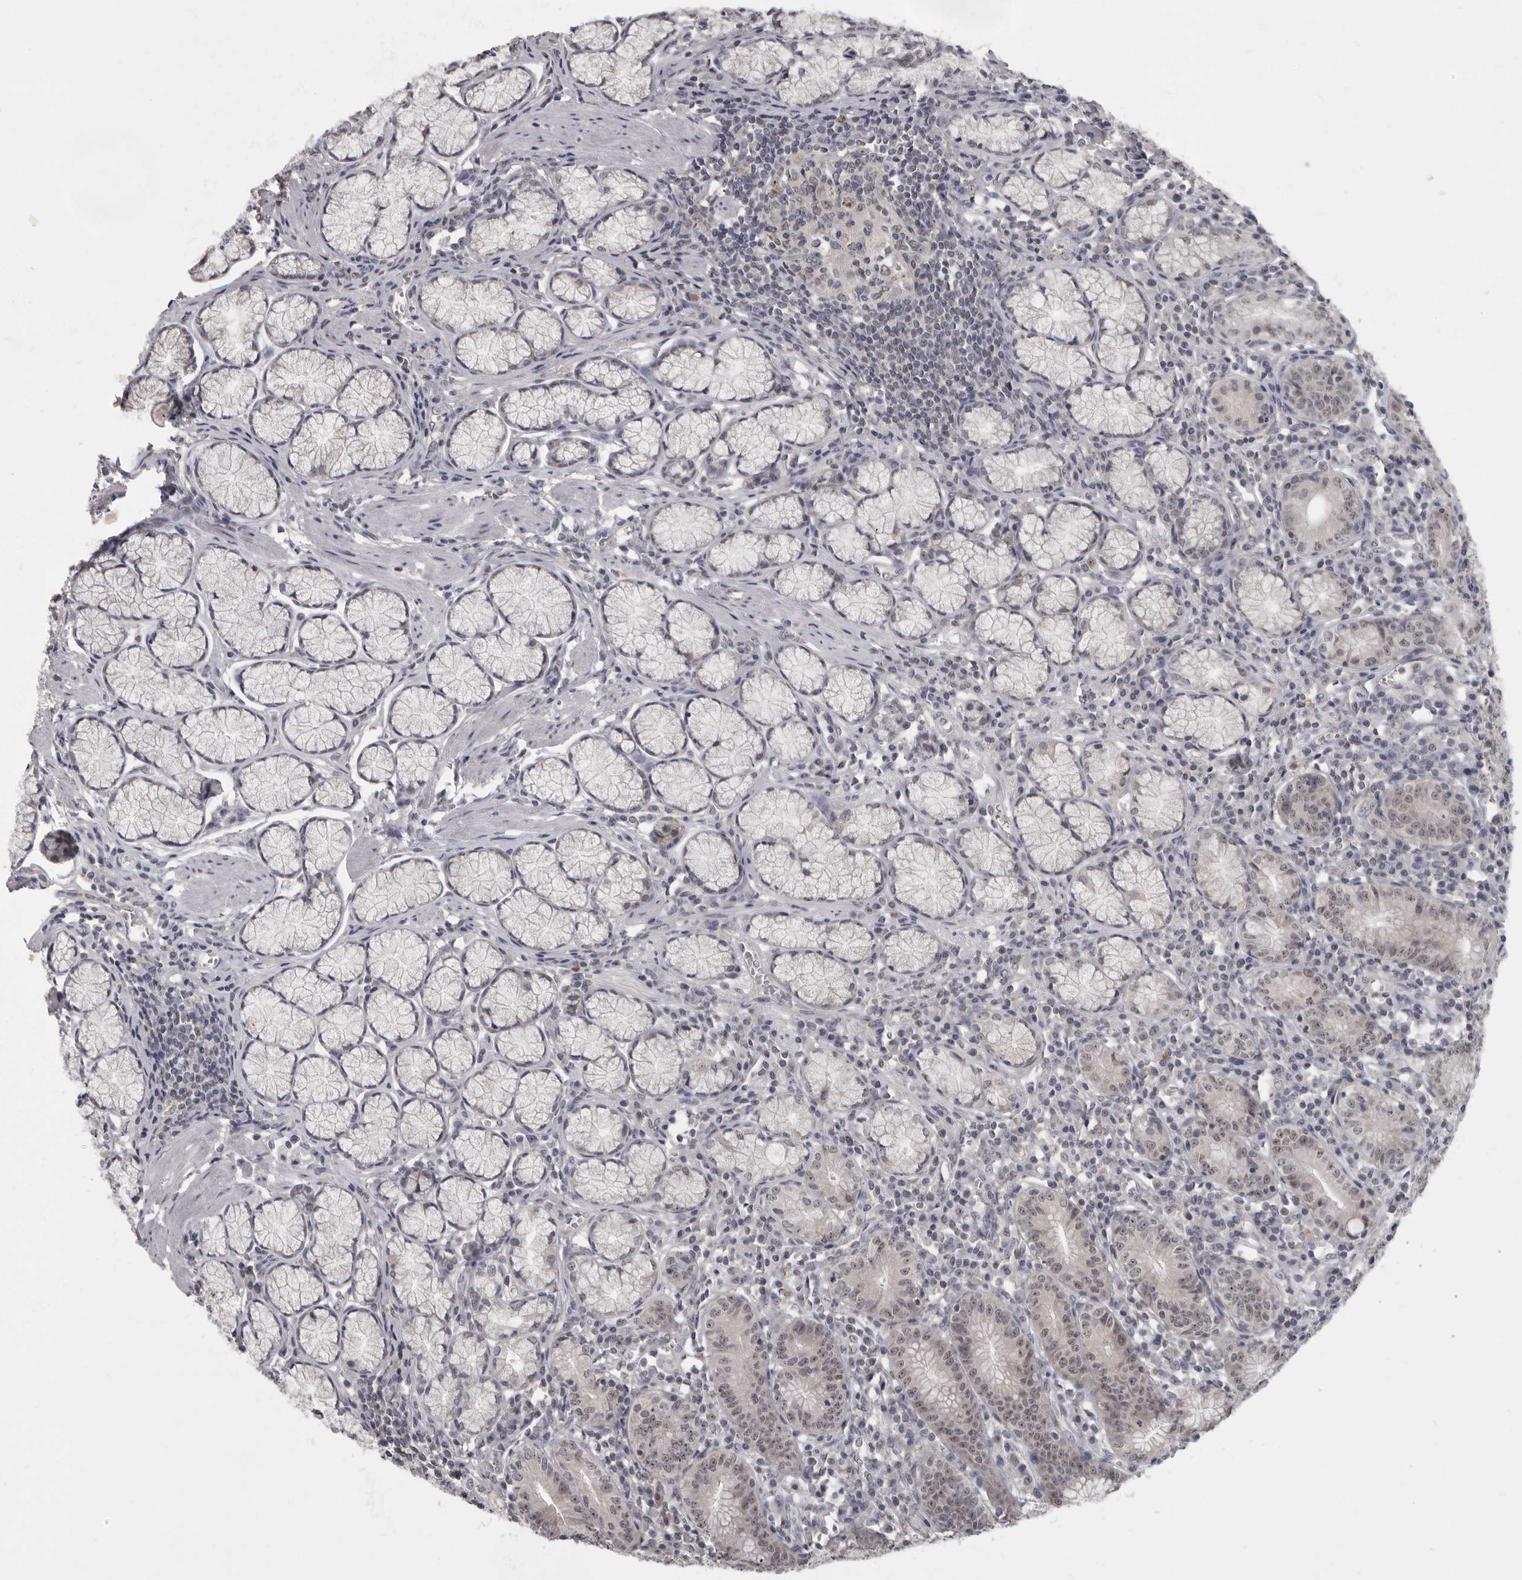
{"staining": {"intensity": "weak", "quantity": "<25%", "location": "nuclear"}, "tissue": "stomach", "cell_type": "Glandular cells", "image_type": "normal", "snomed": [{"axis": "morphology", "description": "Normal tissue, NOS"}, {"axis": "topography", "description": "Stomach"}], "caption": "A micrograph of human stomach is negative for staining in glandular cells. (DAB (3,3'-diaminobenzidine) immunohistochemistry with hematoxylin counter stain).", "gene": "MRTO4", "patient": {"sex": "male", "age": 55}}